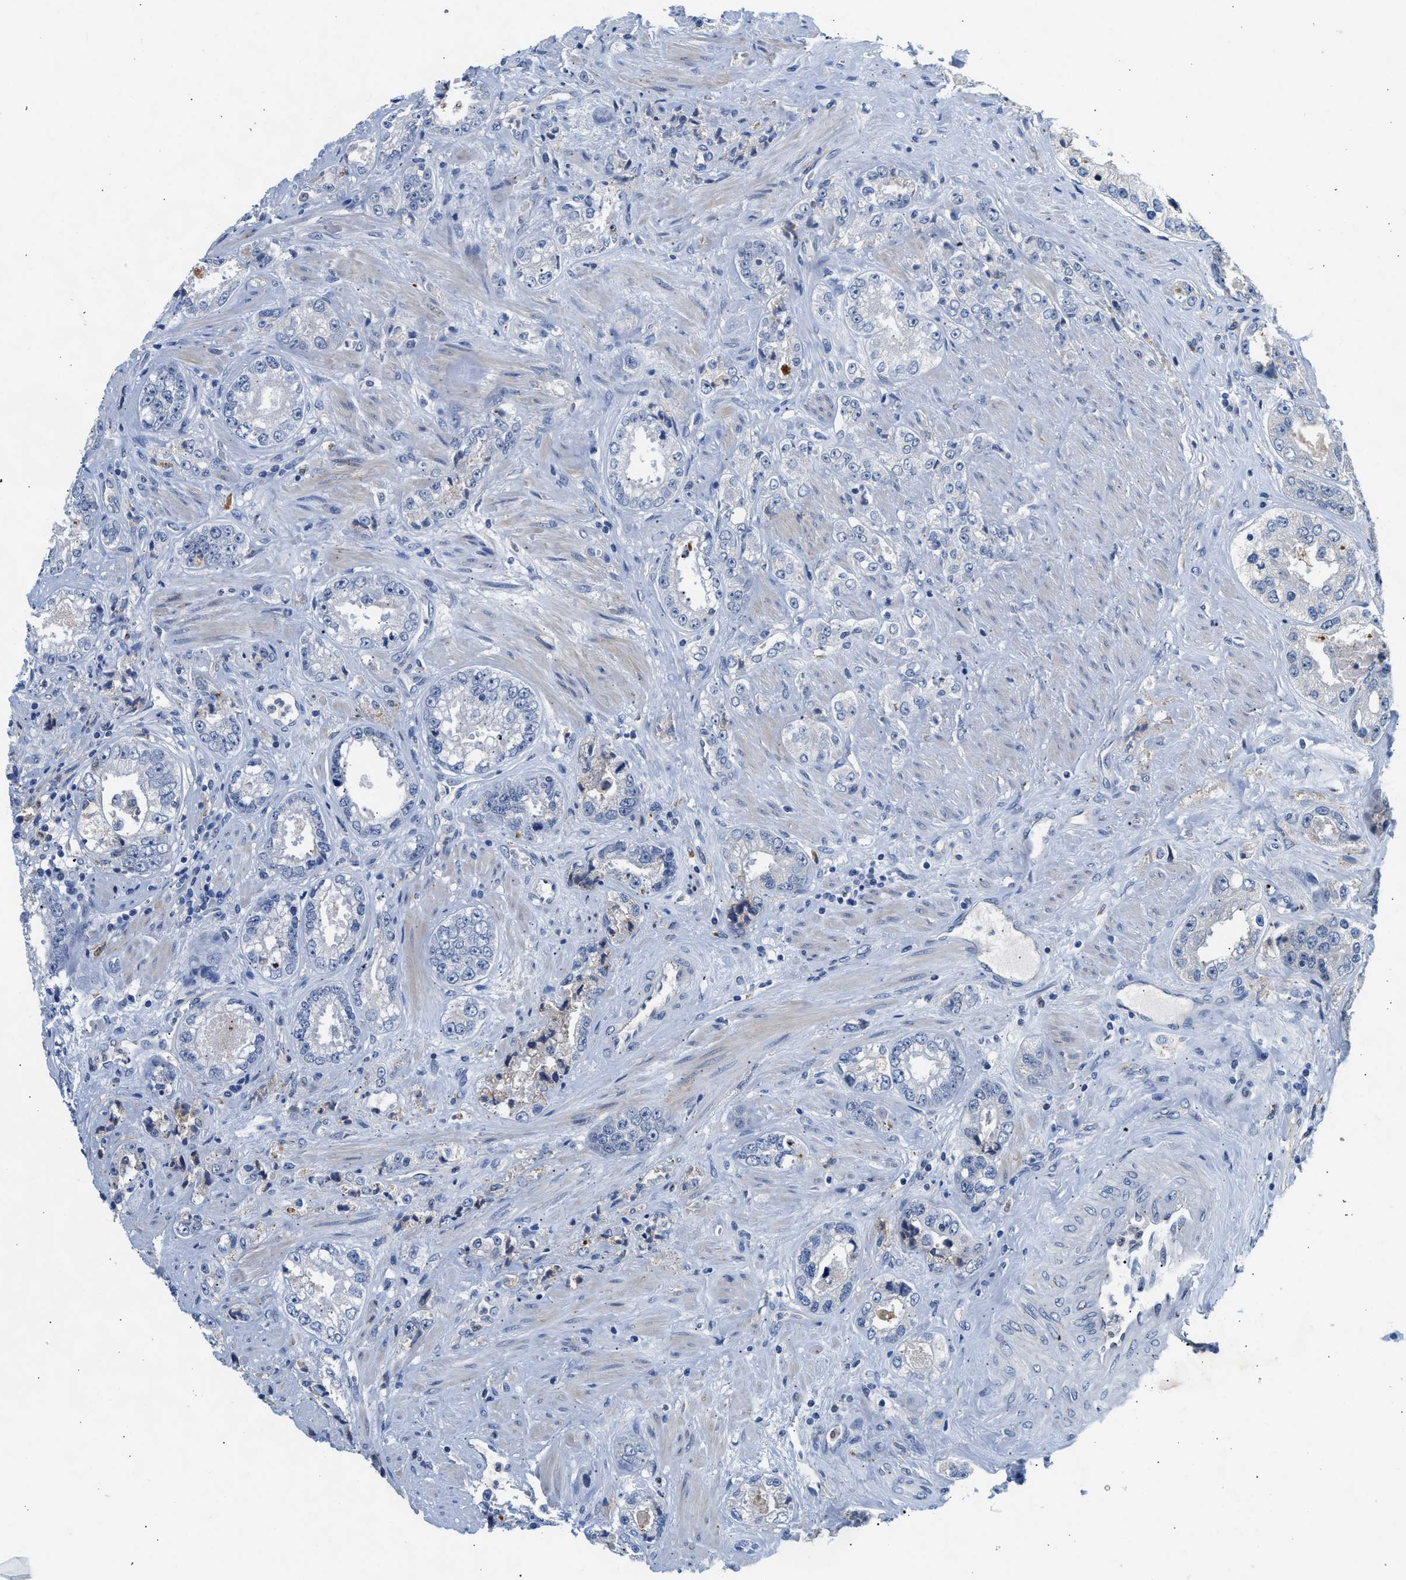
{"staining": {"intensity": "negative", "quantity": "none", "location": "none"}, "tissue": "prostate cancer", "cell_type": "Tumor cells", "image_type": "cancer", "snomed": [{"axis": "morphology", "description": "Adenocarcinoma, High grade"}, {"axis": "topography", "description": "Prostate"}], "caption": "The micrograph reveals no staining of tumor cells in prostate high-grade adenocarcinoma.", "gene": "PPM1L", "patient": {"sex": "male", "age": 61}}